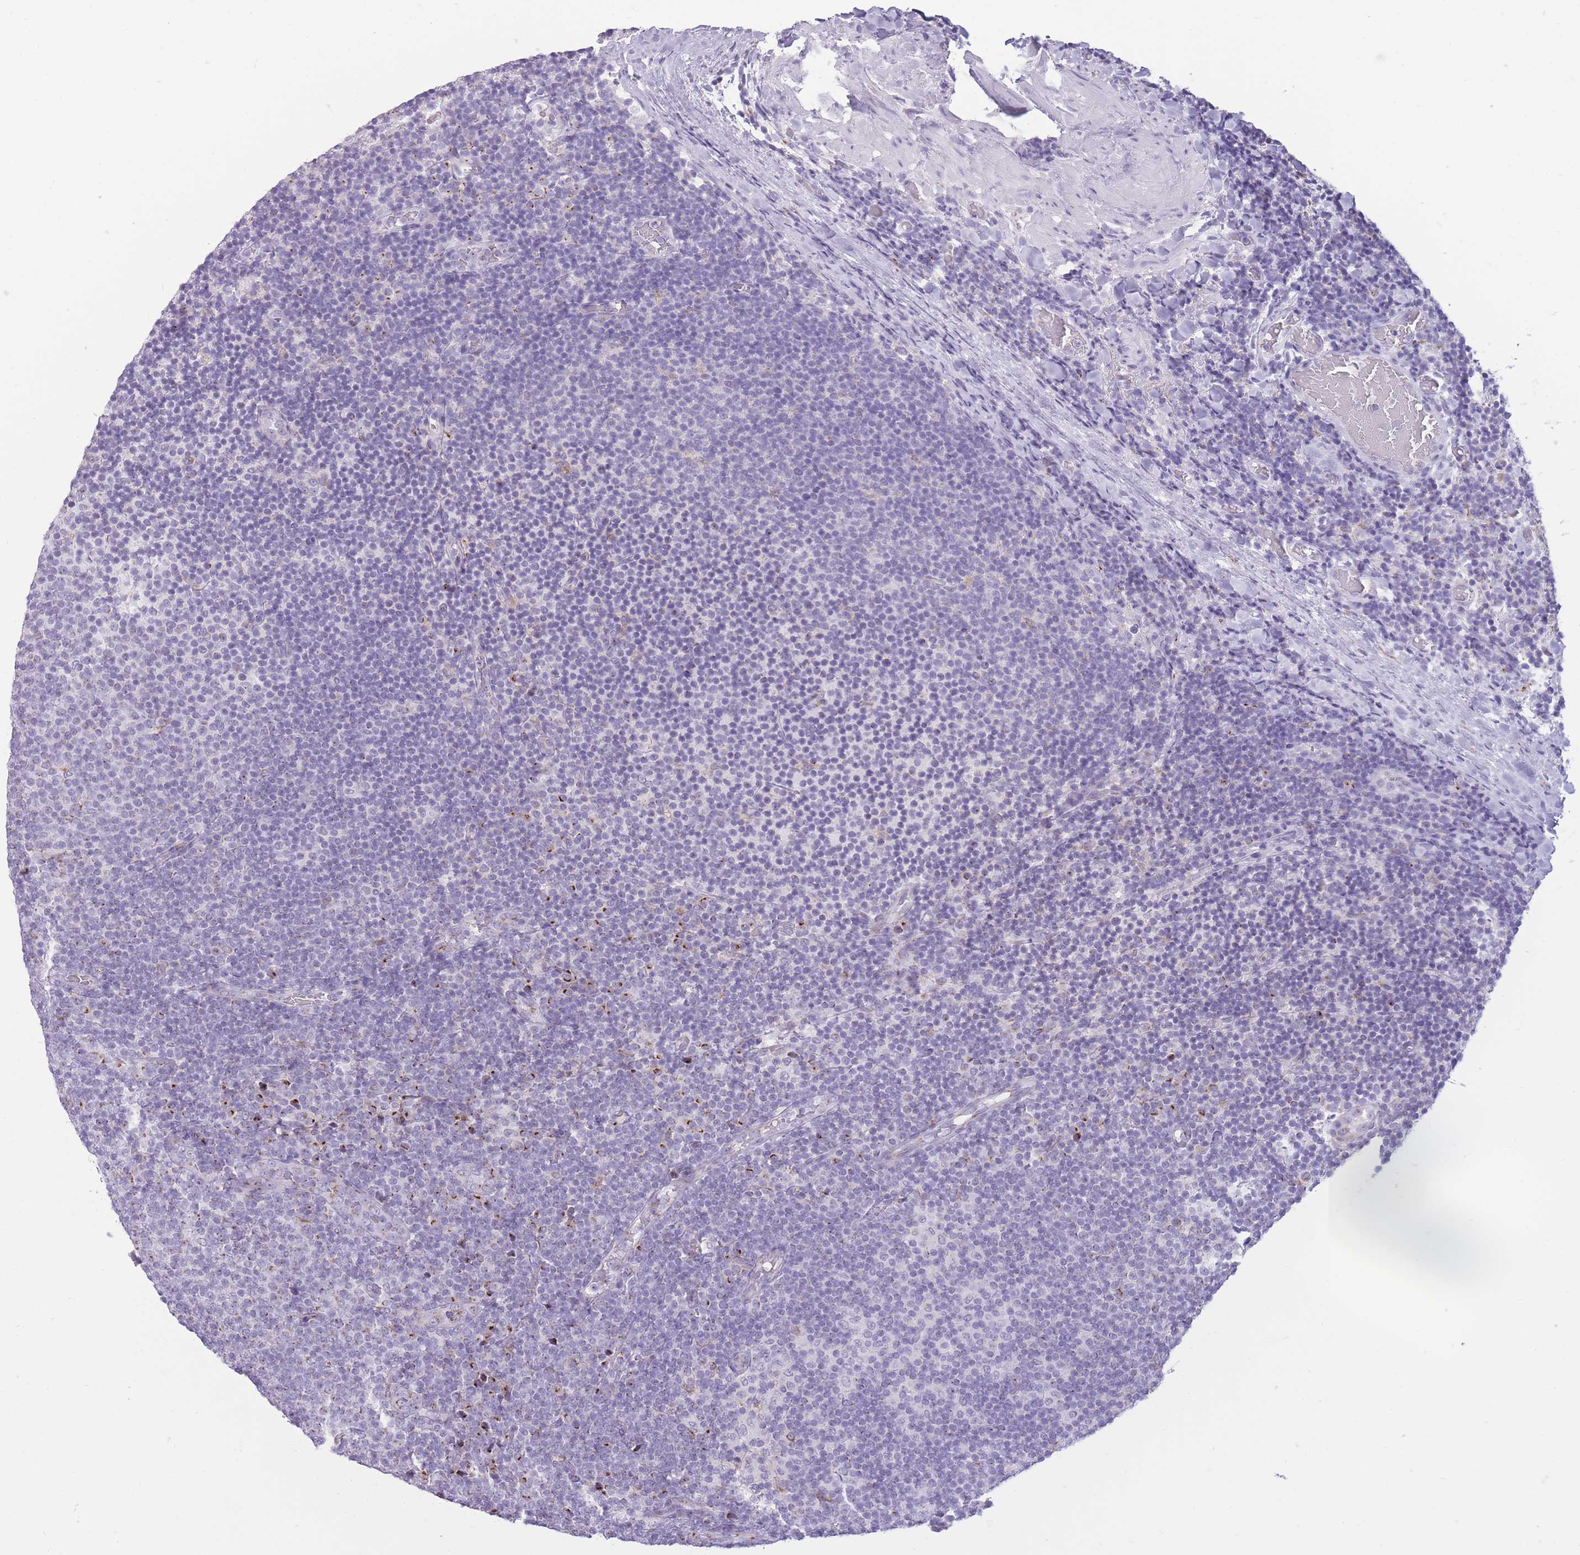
{"staining": {"intensity": "negative", "quantity": "none", "location": "none"}, "tissue": "lymphoma", "cell_type": "Tumor cells", "image_type": "cancer", "snomed": [{"axis": "morphology", "description": "Malignant lymphoma, non-Hodgkin's type, Low grade"}, {"axis": "topography", "description": "Lymph node"}], "caption": "Lymphoma stained for a protein using IHC demonstrates no positivity tumor cells.", "gene": "B4GALT2", "patient": {"sex": "male", "age": 66}}